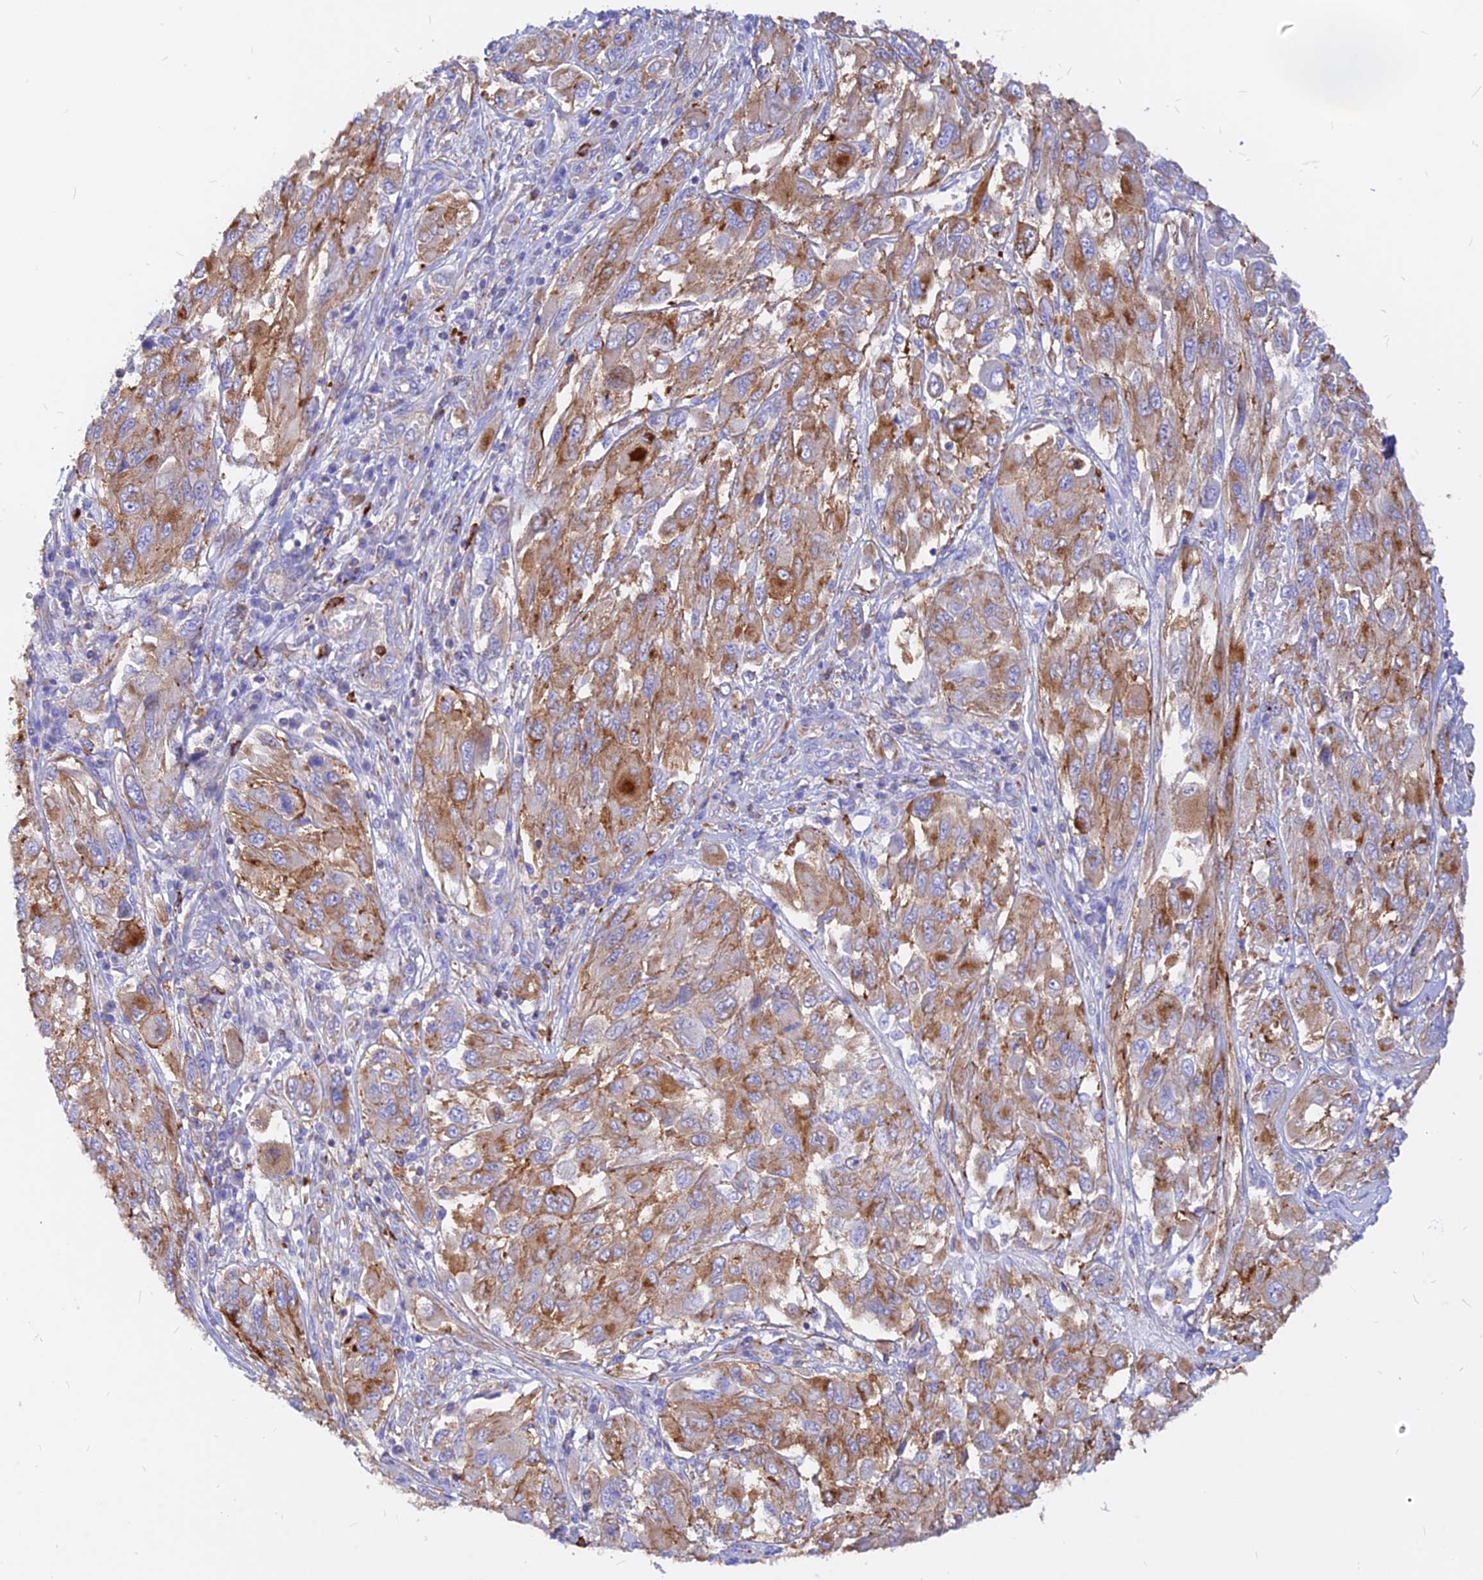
{"staining": {"intensity": "moderate", "quantity": ">75%", "location": "cytoplasmic/membranous"}, "tissue": "melanoma", "cell_type": "Tumor cells", "image_type": "cancer", "snomed": [{"axis": "morphology", "description": "Malignant melanoma, NOS"}, {"axis": "topography", "description": "Skin"}], "caption": "Immunohistochemistry staining of melanoma, which shows medium levels of moderate cytoplasmic/membranous positivity in approximately >75% of tumor cells indicating moderate cytoplasmic/membranous protein staining. The staining was performed using DAB (3,3'-diaminobenzidine) (brown) for protein detection and nuclei were counterstained in hematoxylin (blue).", "gene": "AGTRAP", "patient": {"sex": "female", "age": 91}}